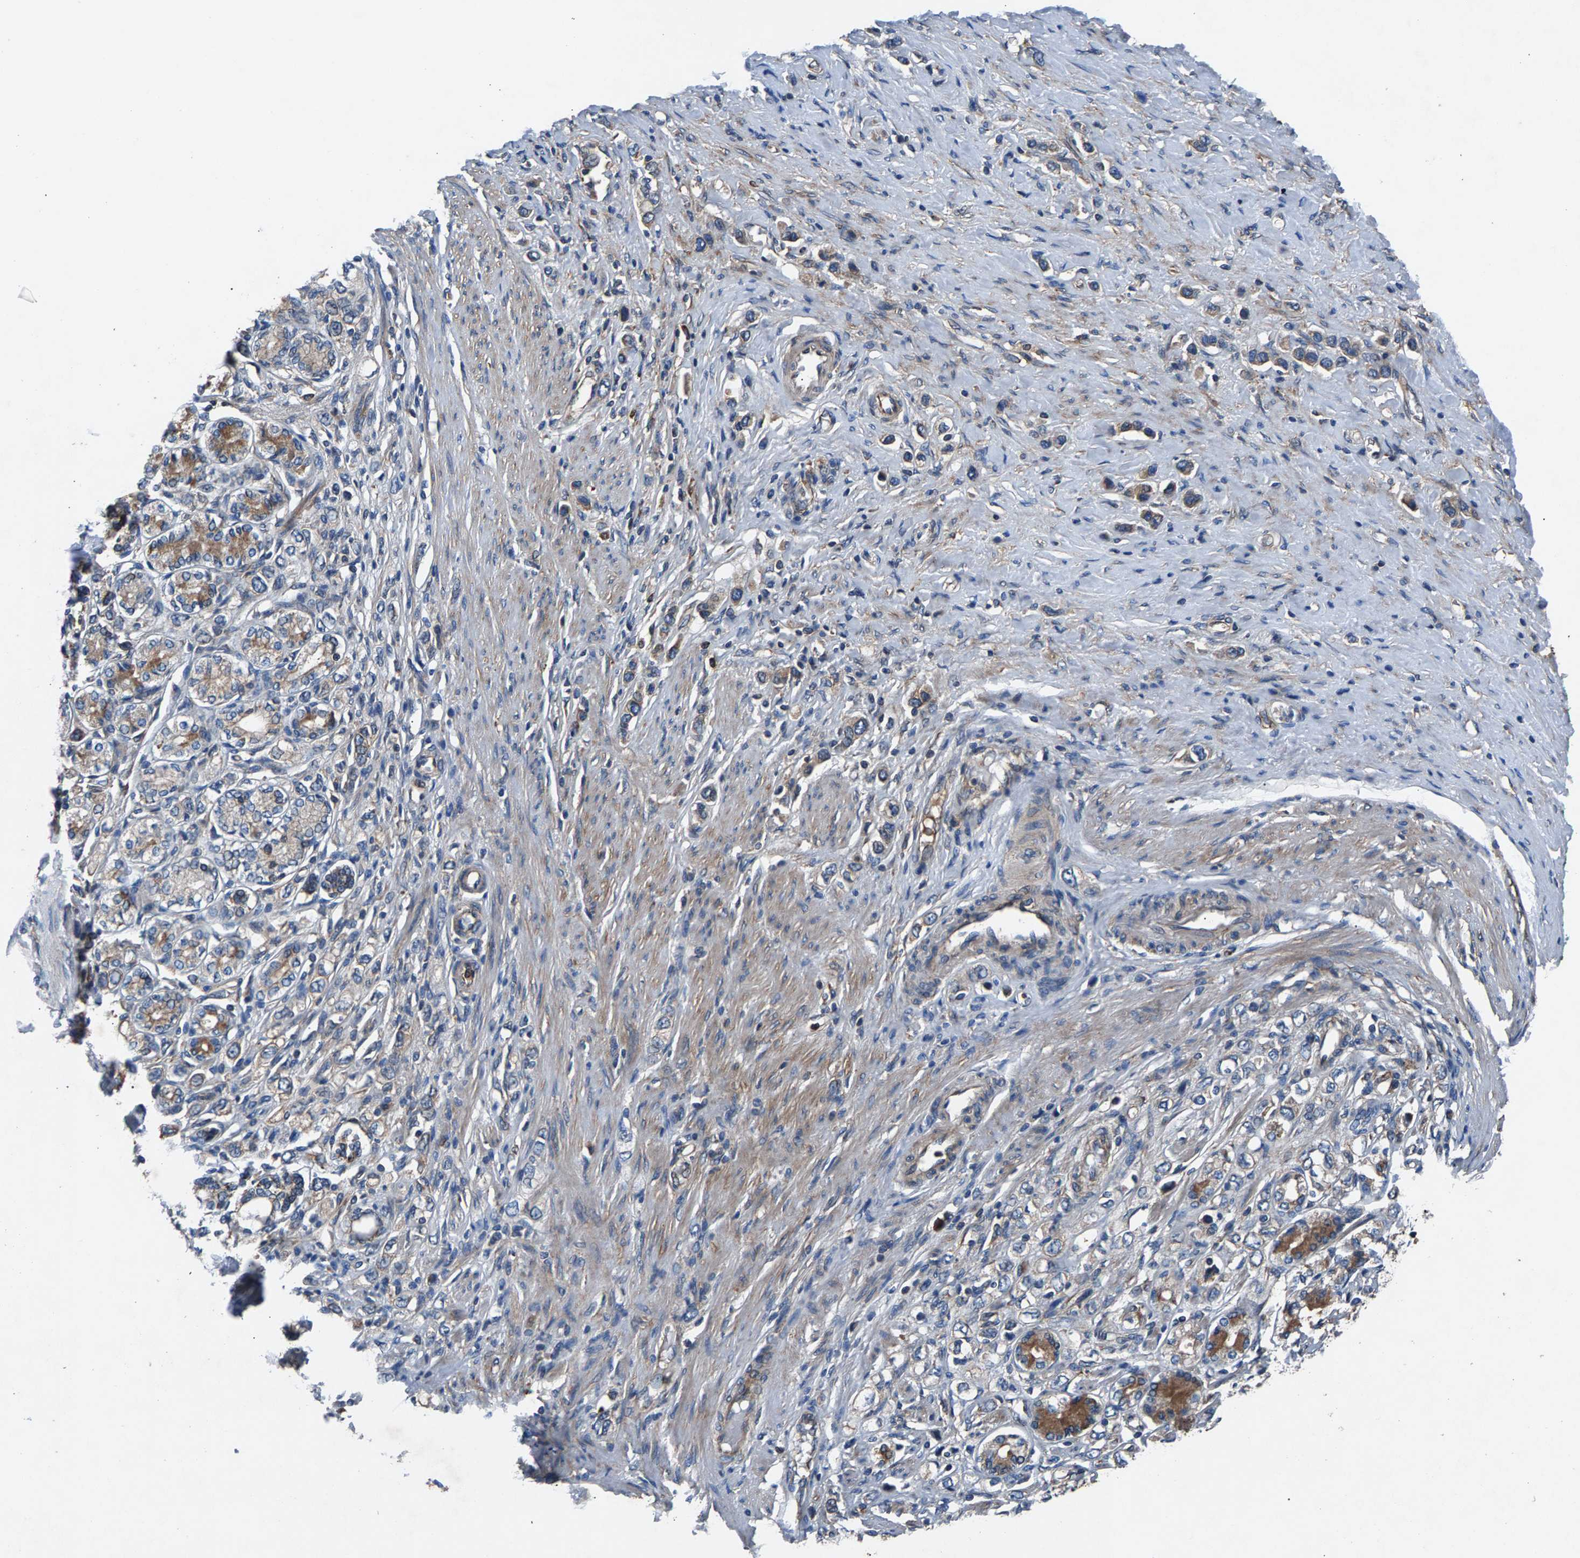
{"staining": {"intensity": "weak", "quantity": "25%-75%", "location": "cytoplasmic/membranous"}, "tissue": "stomach cancer", "cell_type": "Tumor cells", "image_type": "cancer", "snomed": [{"axis": "morphology", "description": "Adenocarcinoma, NOS"}, {"axis": "topography", "description": "Stomach"}], "caption": "Immunohistochemical staining of human adenocarcinoma (stomach) displays weak cytoplasmic/membranous protein positivity in approximately 25%-75% of tumor cells. (DAB = brown stain, brightfield microscopy at high magnification).", "gene": "LPCAT1", "patient": {"sex": "female", "age": 65}}